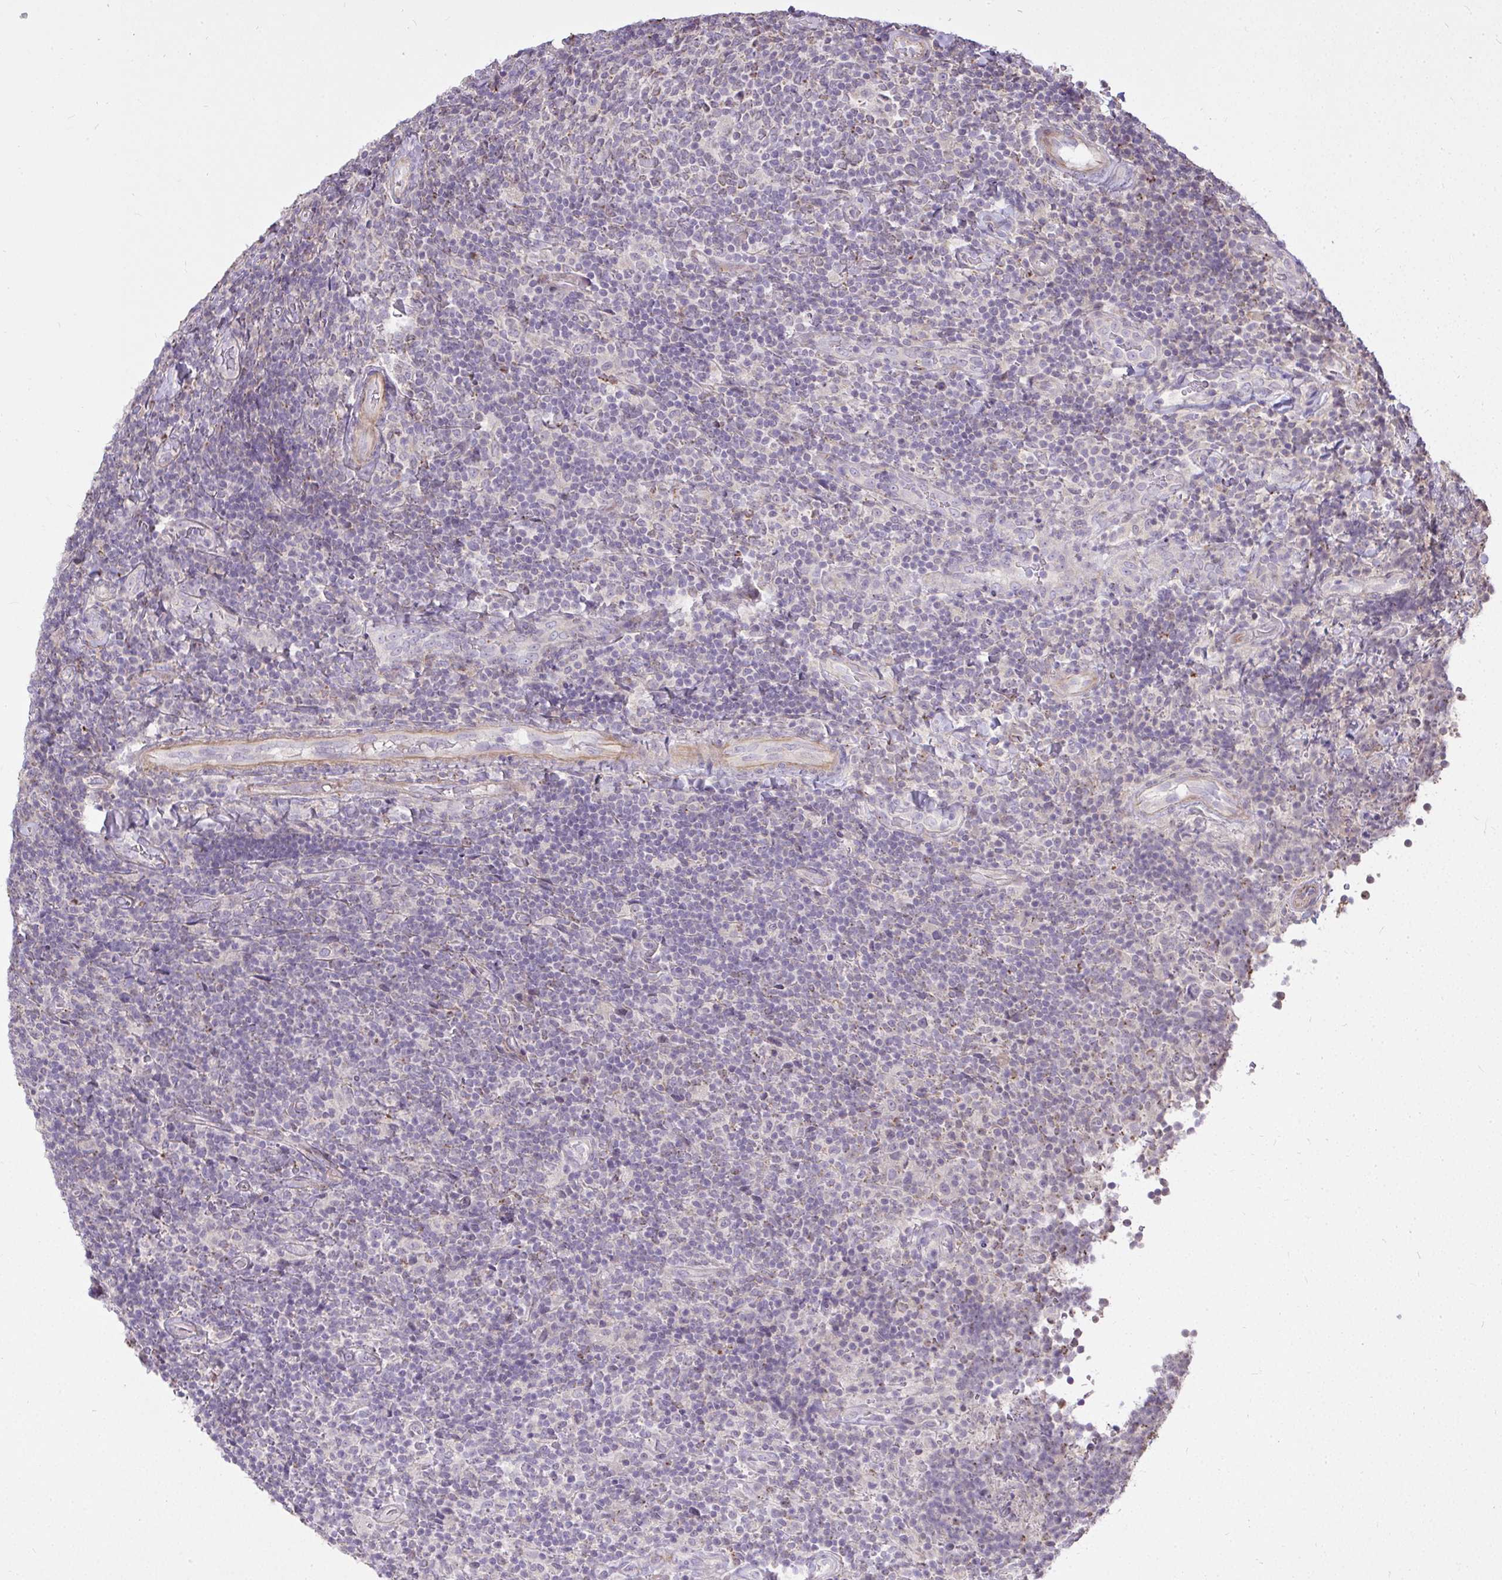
{"staining": {"intensity": "negative", "quantity": "none", "location": "none"}, "tissue": "lymphoma", "cell_type": "Tumor cells", "image_type": "cancer", "snomed": [{"axis": "morphology", "description": "Malignant lymphoma, non-Hodgkin's type, Low grade"}, {"axis": "topography", "description": "Lymph node"}], "caption": "A micrograph of human lymphoma is negative for staining in tumor cells.", "gene": "STRIP1", "patient": {"sex": "male", "age": 52}}